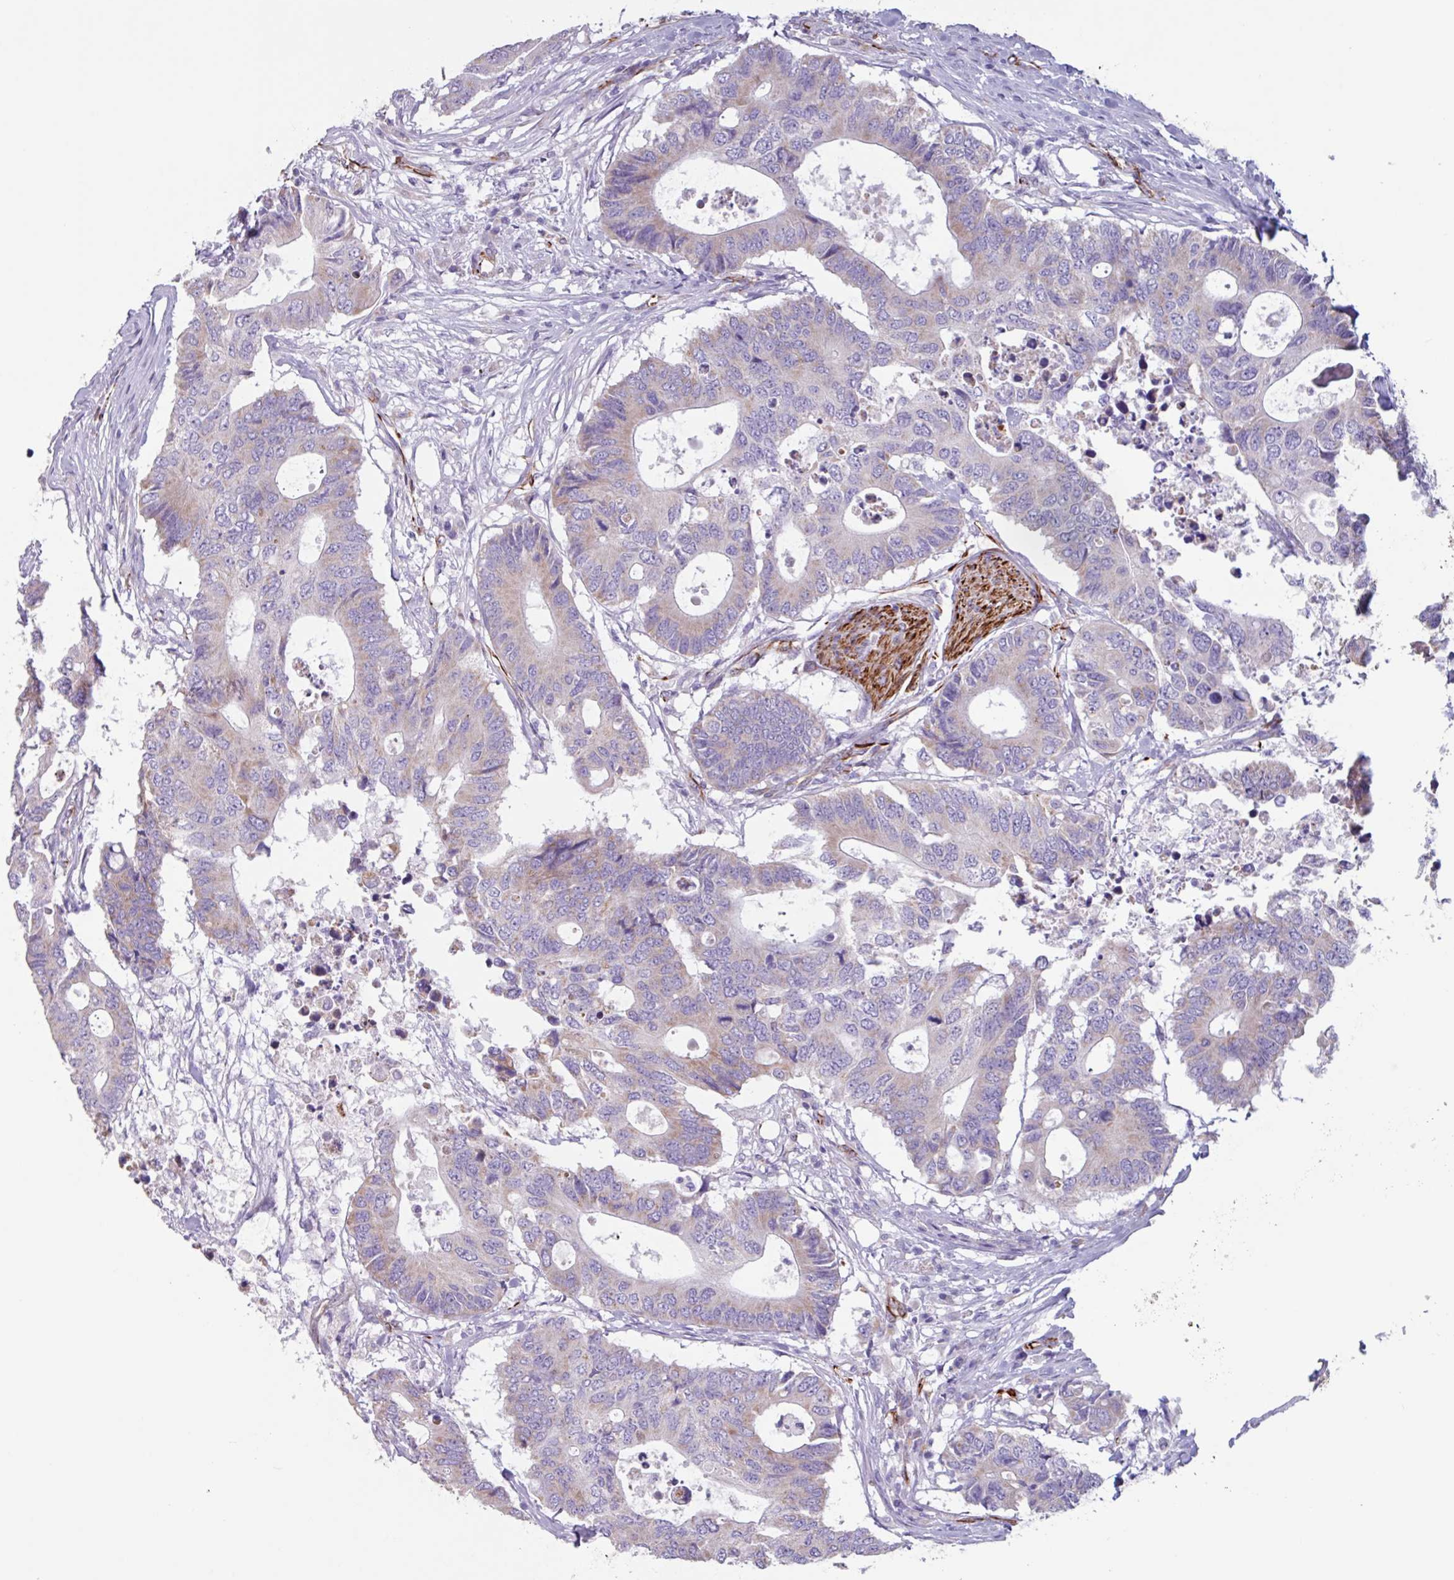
{"staining": {"intensity": "weak", "quantity": "25%-75%", "location": "cytoplasmic/membranous"}, "tissue": "colorectal cancer", "cell_type": "Tumor cells", "image_type": "cancer", "snomed": [{"axis": "morphology", "description": "Adenocarcinoma, NOS"}, {"axis": "topography", "description": "Colon"}], "caption": "This photomicrograph demonstrates colorectal adenocarcinoma stained with immunohistochemistry to label a protein in brown. The cytoplasmic/membranous of tumor cells show weak positivity for the protein. Nuclei are counter-stained blue.", "gene": "BTD", "patient": {"sex": "male", "age": 71}}